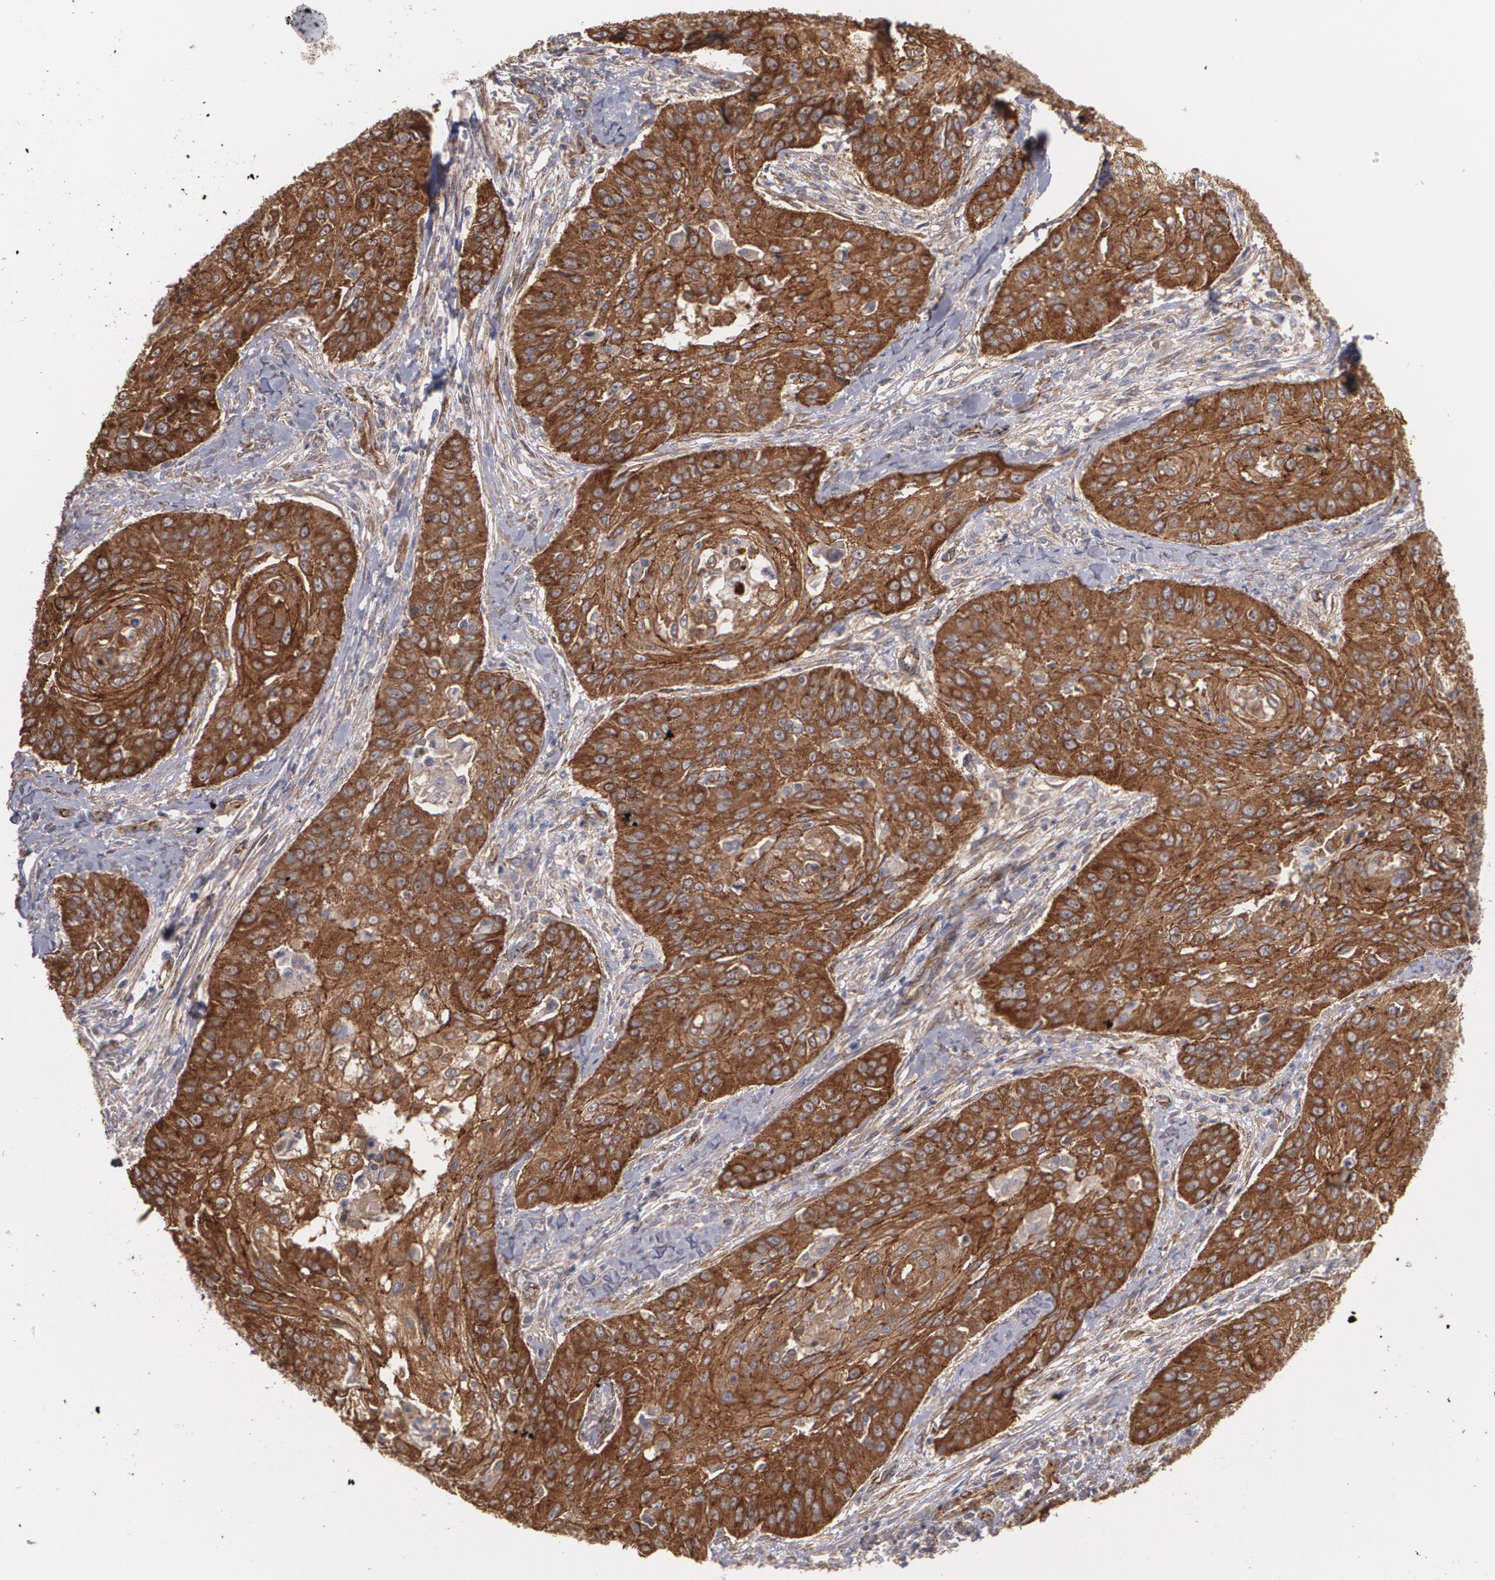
{"staining": {"intensity": "strong", "quantity": ">75%", "location": "cytoplasmic/membranous"}, "tissue": "cervical cancer", "cell_type": "Tumor cells", "image_type": "cancer", "snomed": [{"axis": "morphology", "description": "Squamous cell carcinoma, NOS"}, {"axis": "topography", "description": "Cervix"}], "caption": "An immunohistochemistry histopathology image of neoplastic tissue is shown. Protein staining in brown labels strong cytoplasmic/membranous positivity in cervical cancer (squamous cell carcinoma) within tumor cells.", "gene": "TJP1", "patient": {"sex": "female", "age": 64}}